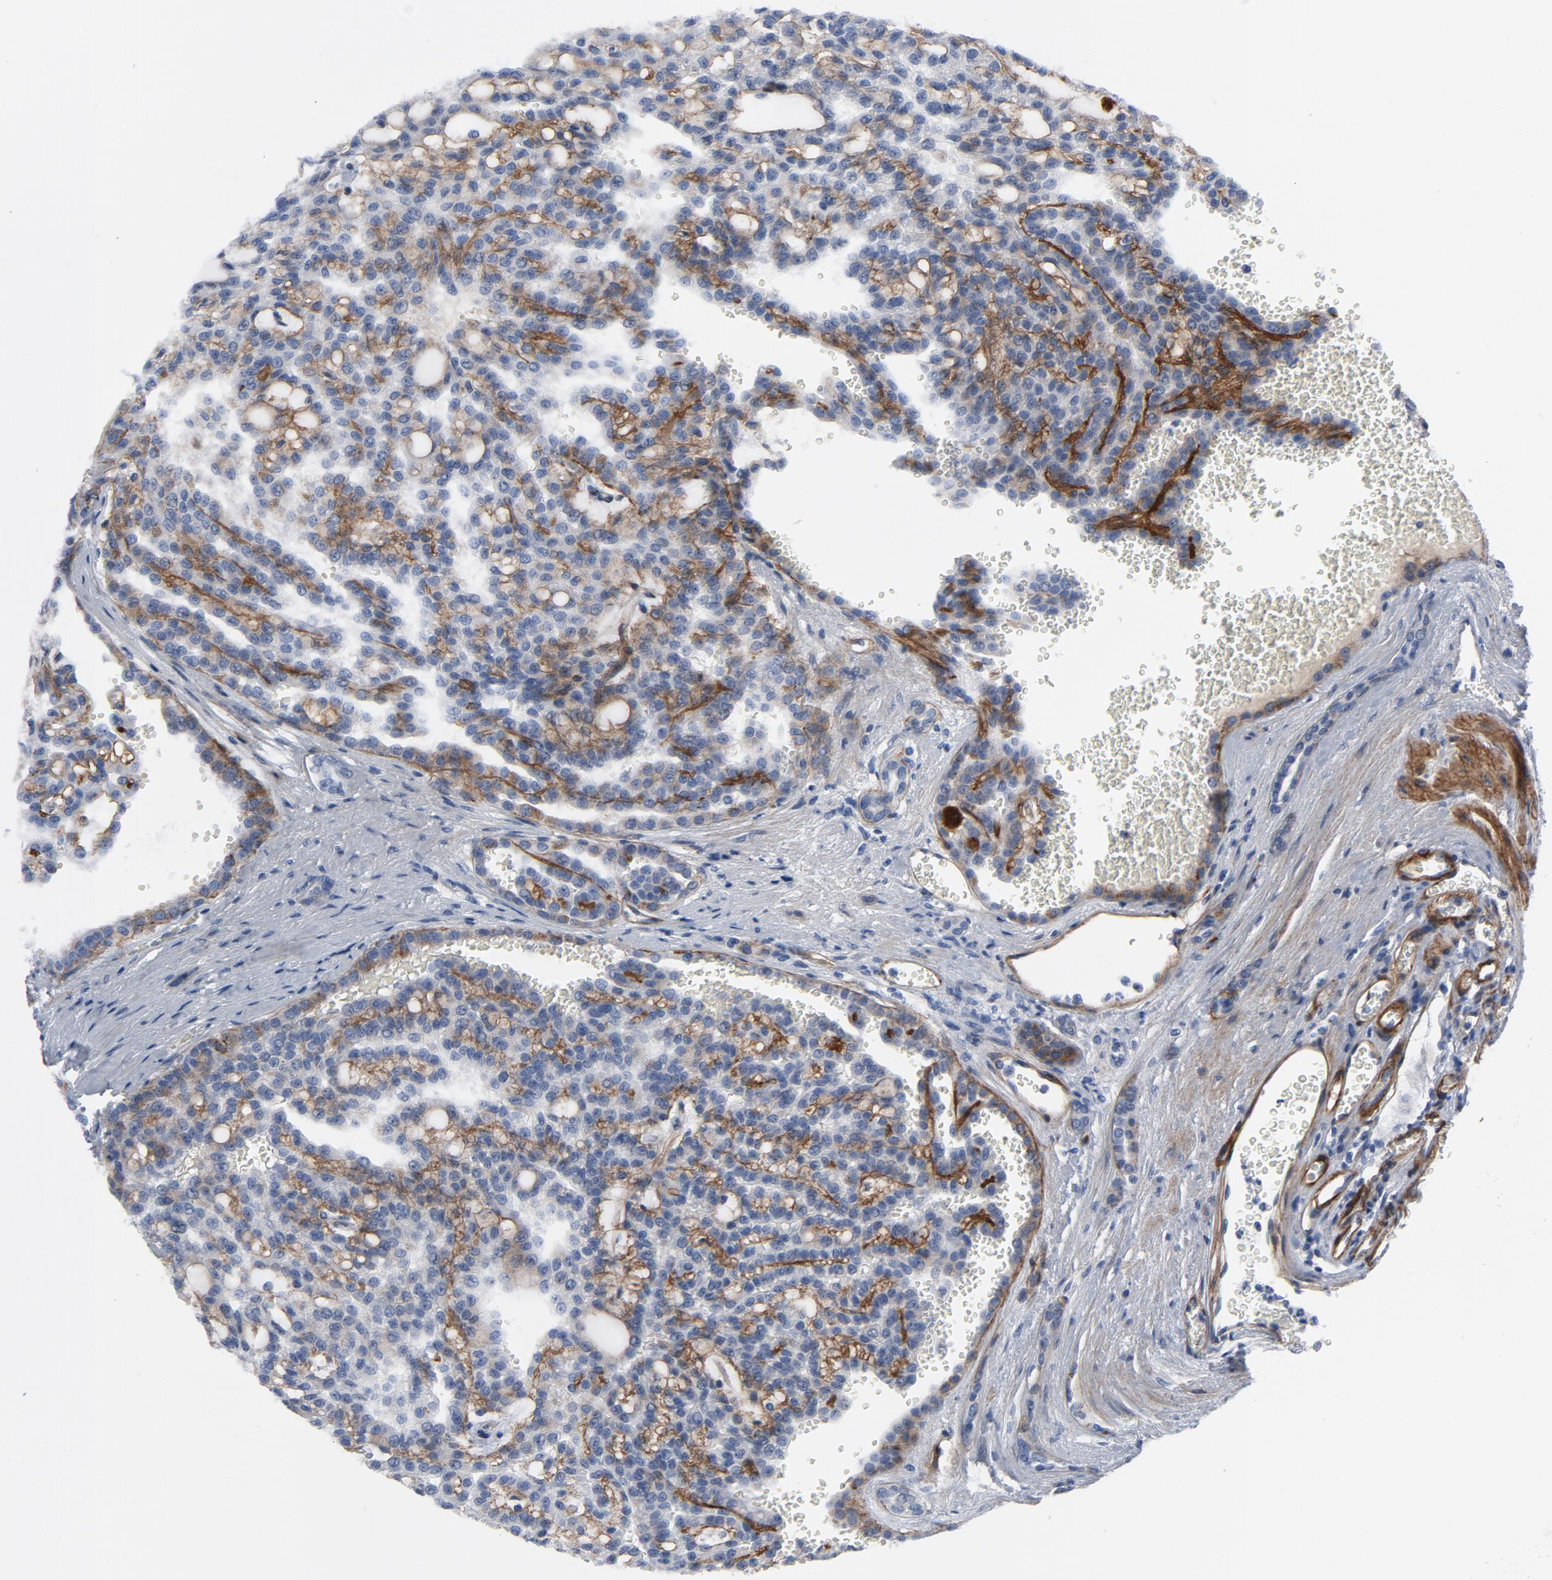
{"staining": {"intensity": "negative", "quantity": "none", "location": "none"}, "tissue": "renal cancer", "cell_type": "Tumor cells", "image_type": "cancer", "snomed": [{"axis": "morphology", "description": "Adenocarcinoma, NOS"}, {"axis": "topography", "description": "Kidney"}], "caption": "Immunohistochemistry (IHC) of renal cancer (adenocarcinoma) exhibits no expression in tumor cells.", "gene": "LAMC1", "patient": {"sex": "male", "age": 63}}